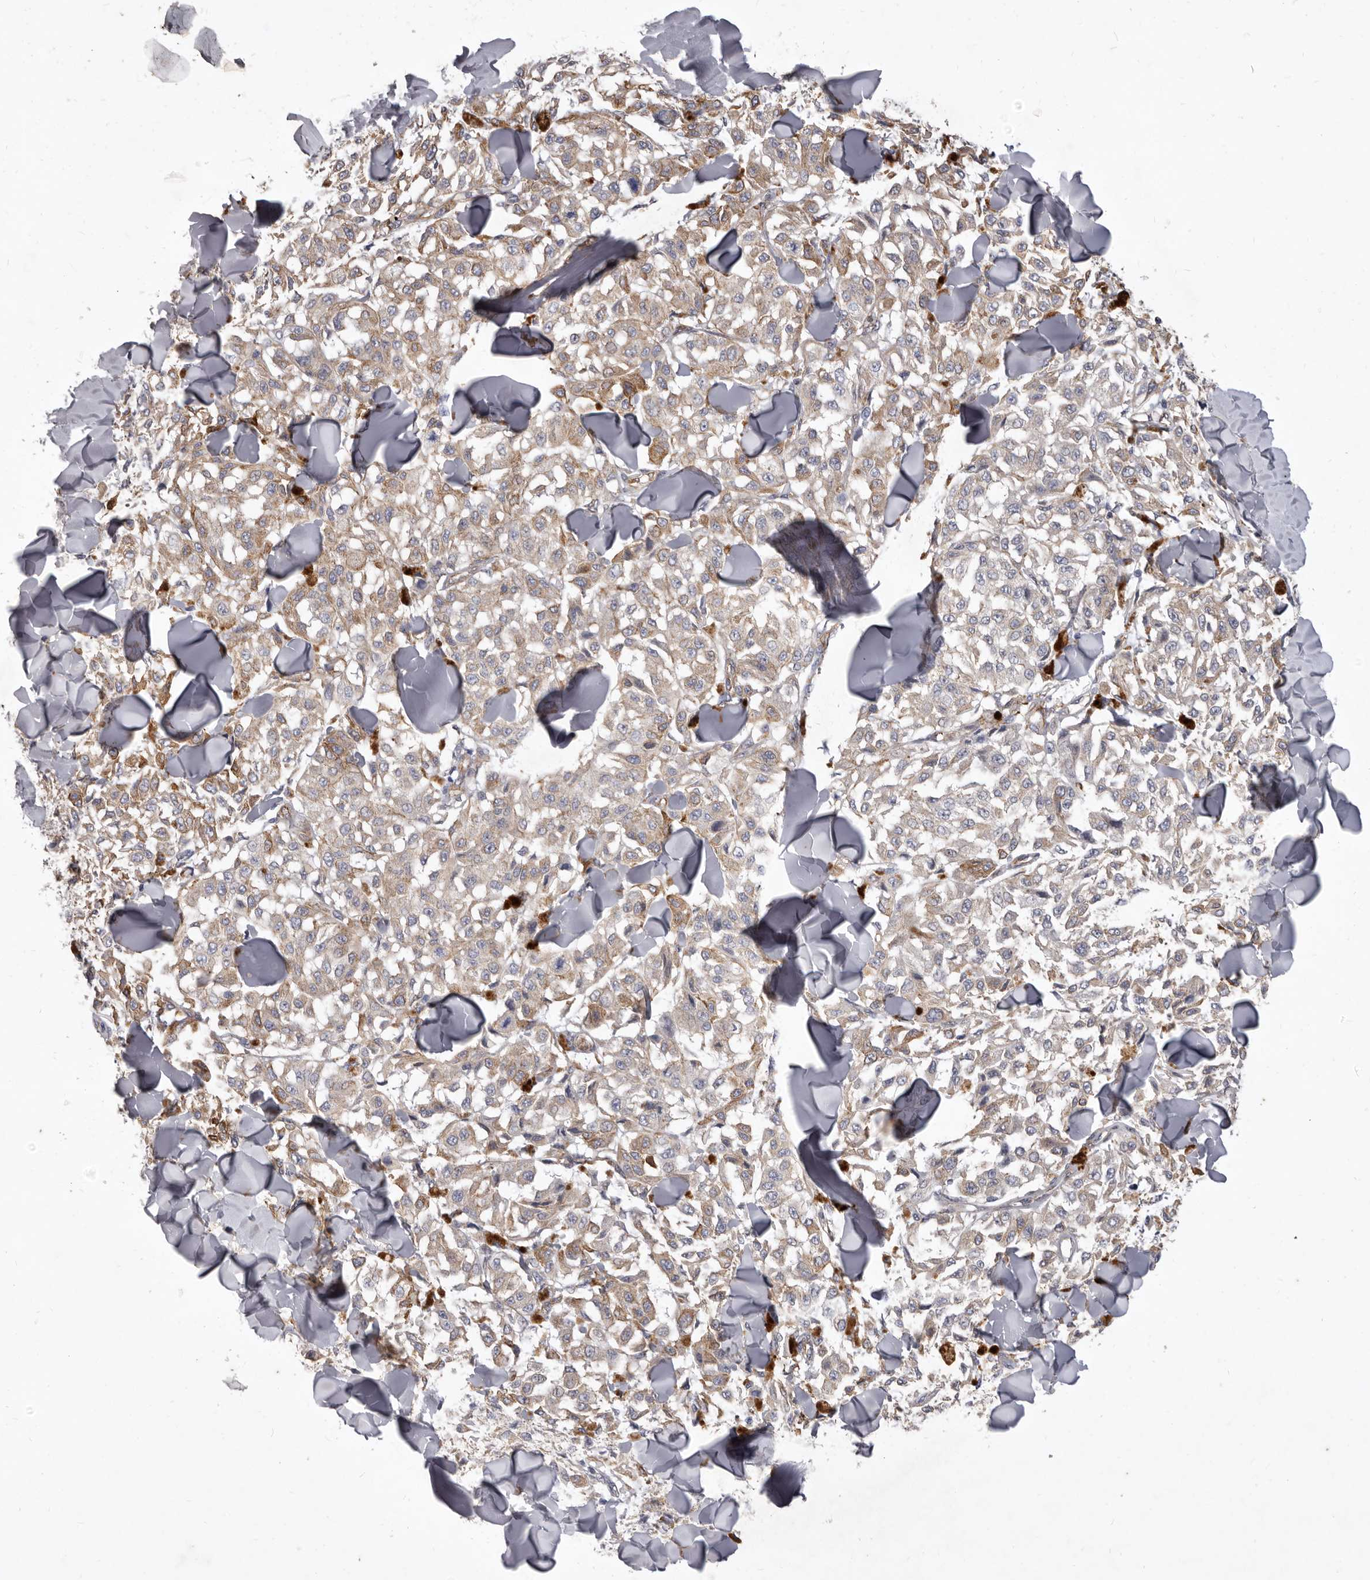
{"staining": {"intensity": "weak", "quantity": "<25%", "location": "cytoplasmic/membranous"}, "tissue": "melanoma", "cell_type": "Tumor cells", "image_type": "cancer", "snomed": [{"axis": "morphology", "description": "Malignant melanoma, NOS"}, {"axis": "topography", "description": "Skin"}], "caption": "Immunohistochemistry (IHC) of malignant melanoma demonstrates no staining in tumor cells.", "gene": "P2RX6", "patient": {"sex": "female", "age": 64}}